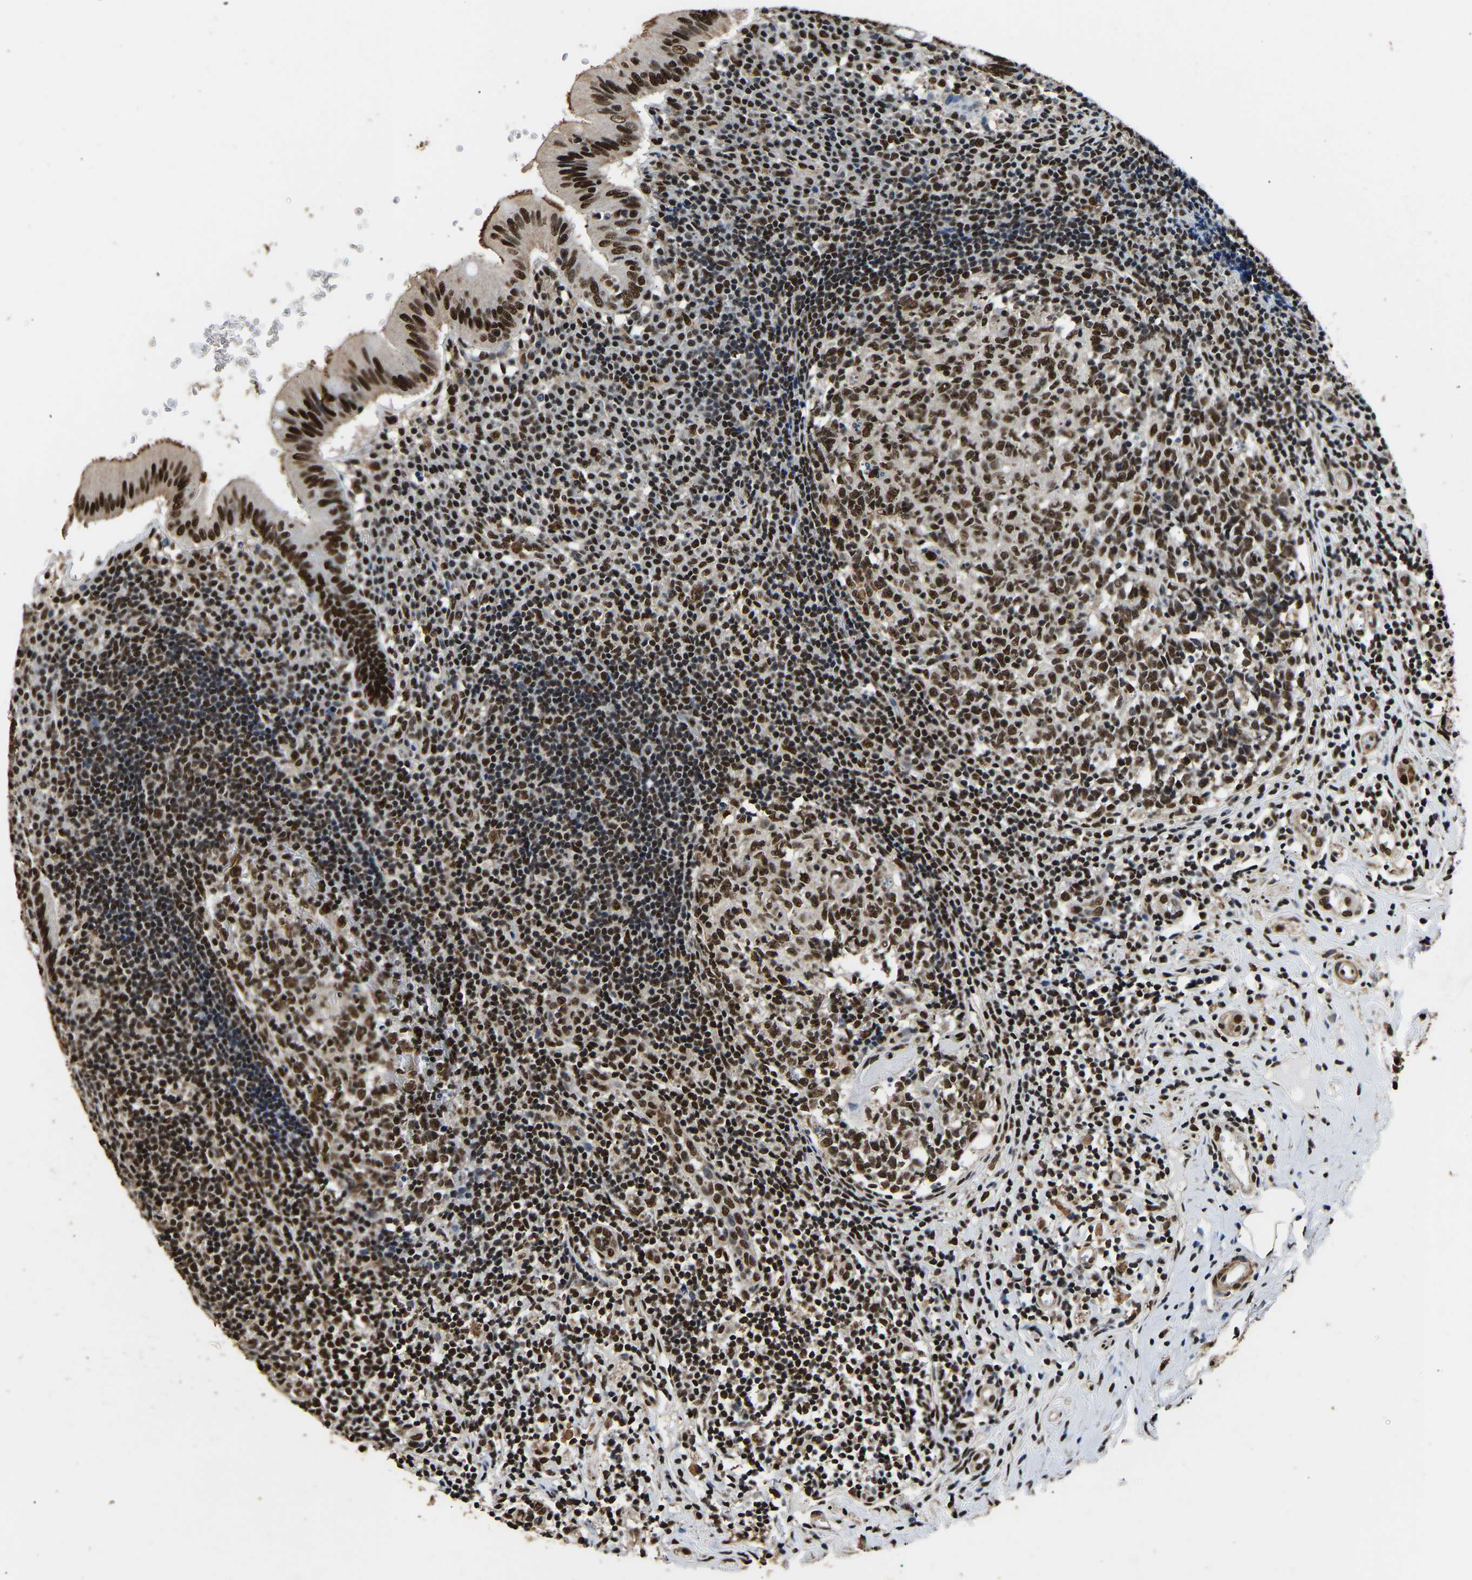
{"staining": {"intensity": "strong", "quantity": ">75%", "location": "nuclear"}, "tissue": "appendix", "cell_type": "Glandular cells", "image_type": "normal", "snomed": [{"axis": "morphology", "description": "Normal tissue, NOS"}, {"axis": "topography", "description": "Appendix"}], "caption": "Protein expression analysis of unremarkable human appendix reveals strong nuclear staining in approximately >75% of glandular cells.", "gene": "SAFB", "patient": {"sex": "male", "age": 8}}